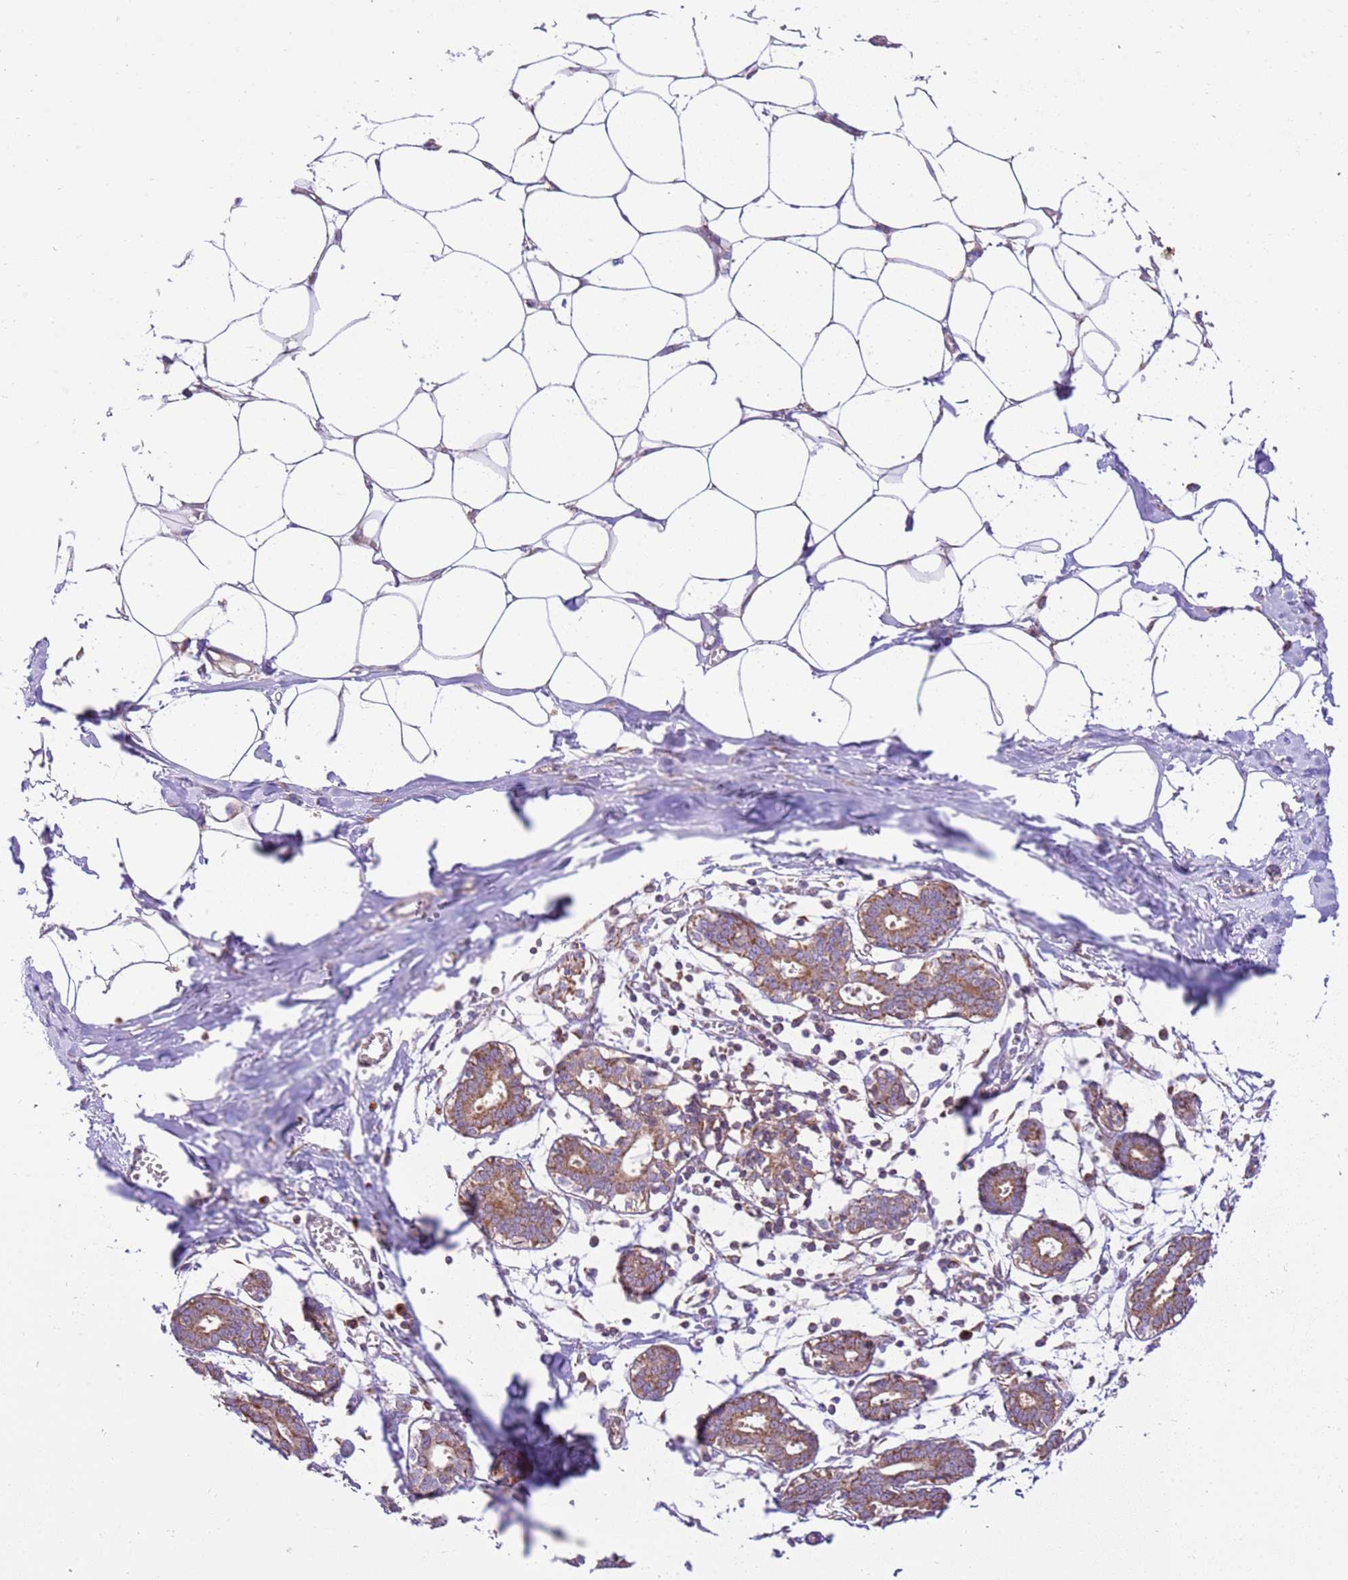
{"staining": {"intensity": "negative", "quantity": "none", "location": "none"}, "tissue": "breast", "cell_type": "Adipocytes", "image_type": "normal", "snomed": [{"axis": "morphology", "description": "Normal tissue, NOS"}, {"axis": "topography", "description": "Breast"}], "caption": "This is an immunohistochemistry (IHC) photomicrograph of unremarkable breast. There is no expression in adipocytes.", "gene": "SPATA2L", "patient": {"sex": "female", "age": 27}}